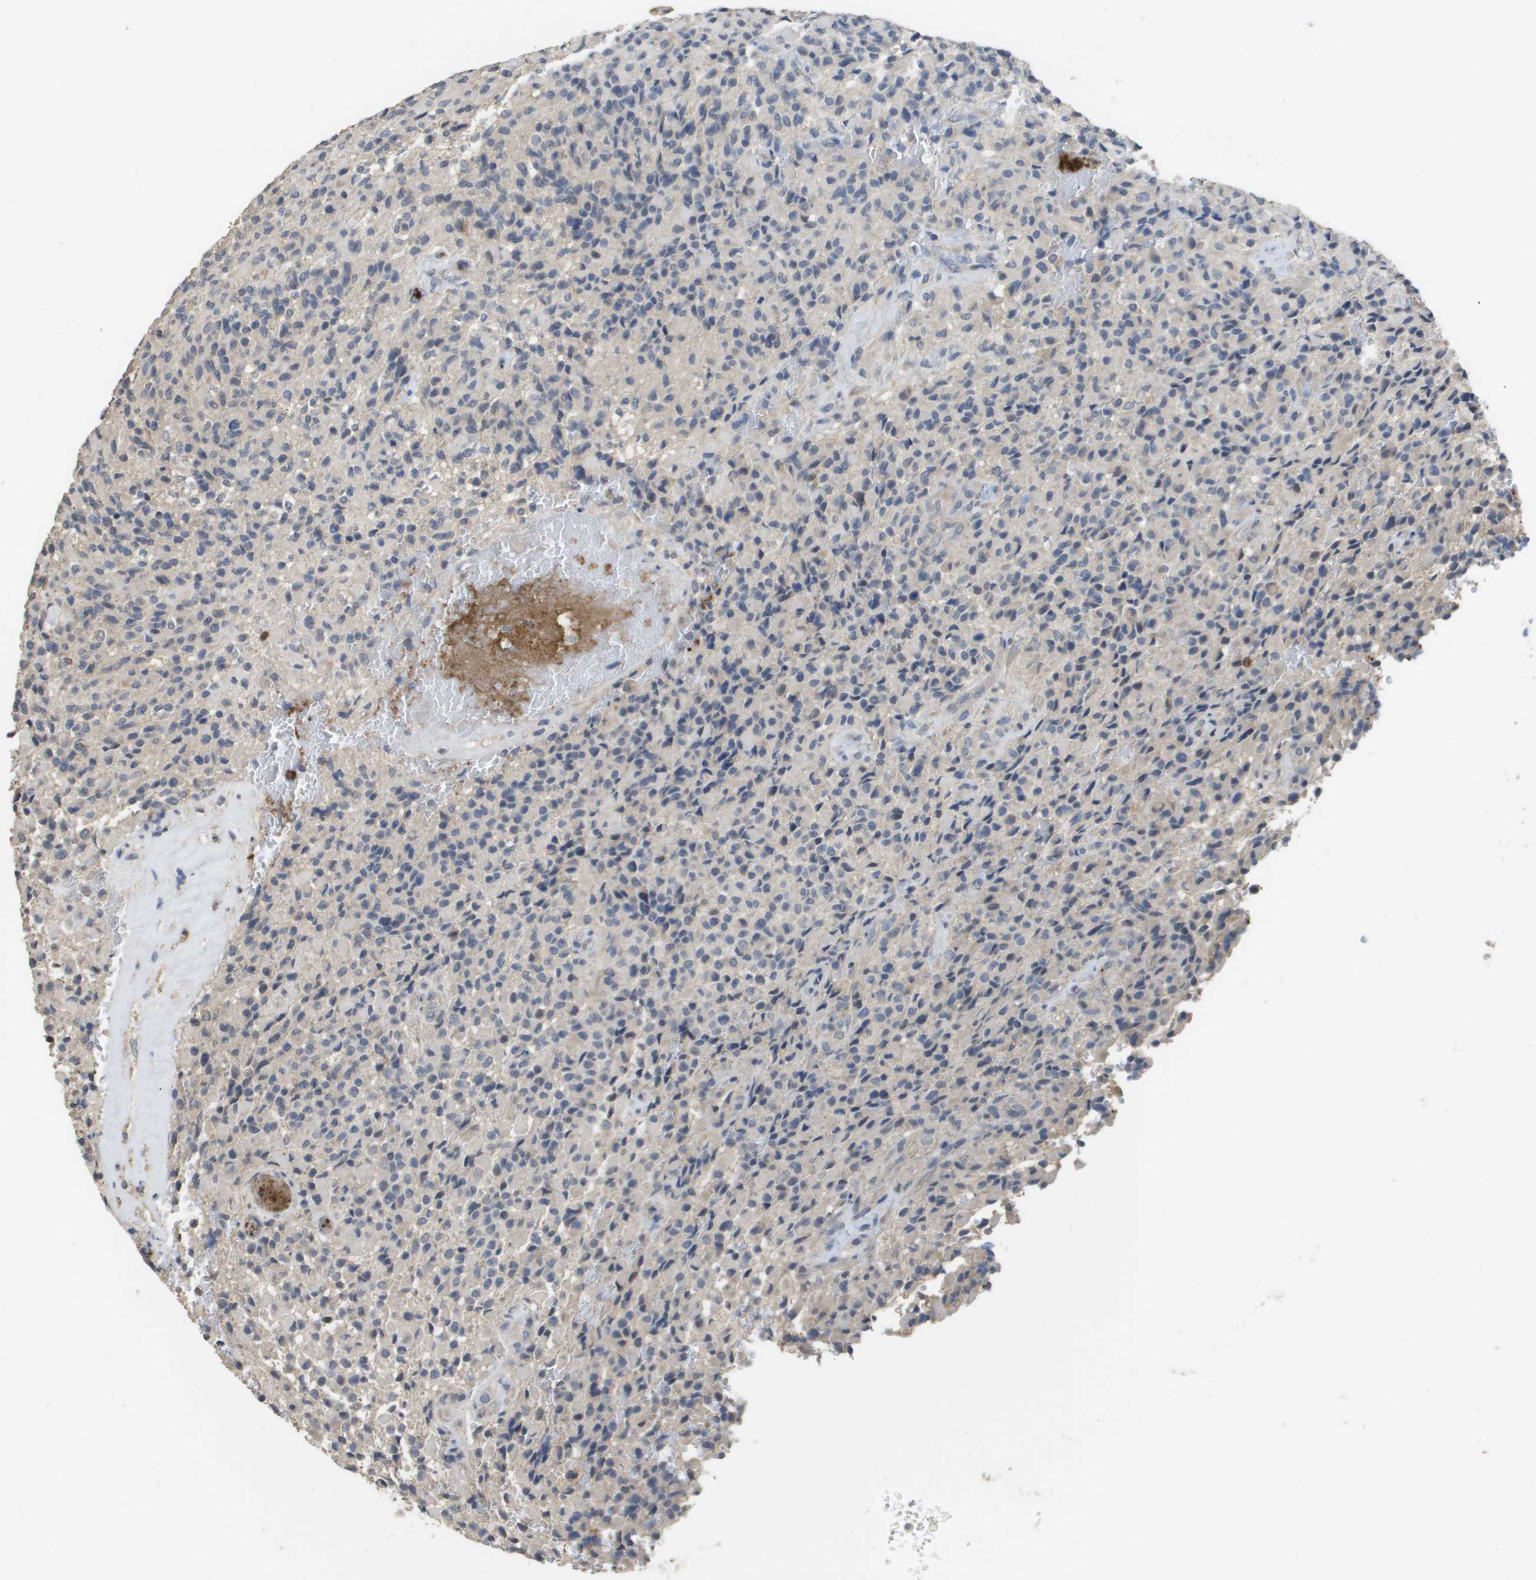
{"staining": {"intensity": "negative", "quantity": "none", "location": "none"}, "tissue": "glioma", "cell_type": "Tumor cells", "image_type": "cancer", "snomed": [{"axis": "morphology", "description": "Glioma, malignant, High grade"}, {"axis": "topography", "description": "Brain"}], "caption": "Tumor cells are negative for brown protein staining in glioma. (Brightfield microscopy of DAB (3,3'-diaminobenzidine) IHC at high magnification).", "gene": "RAB27B", "patient": {"sex": "male", "age": 71}}